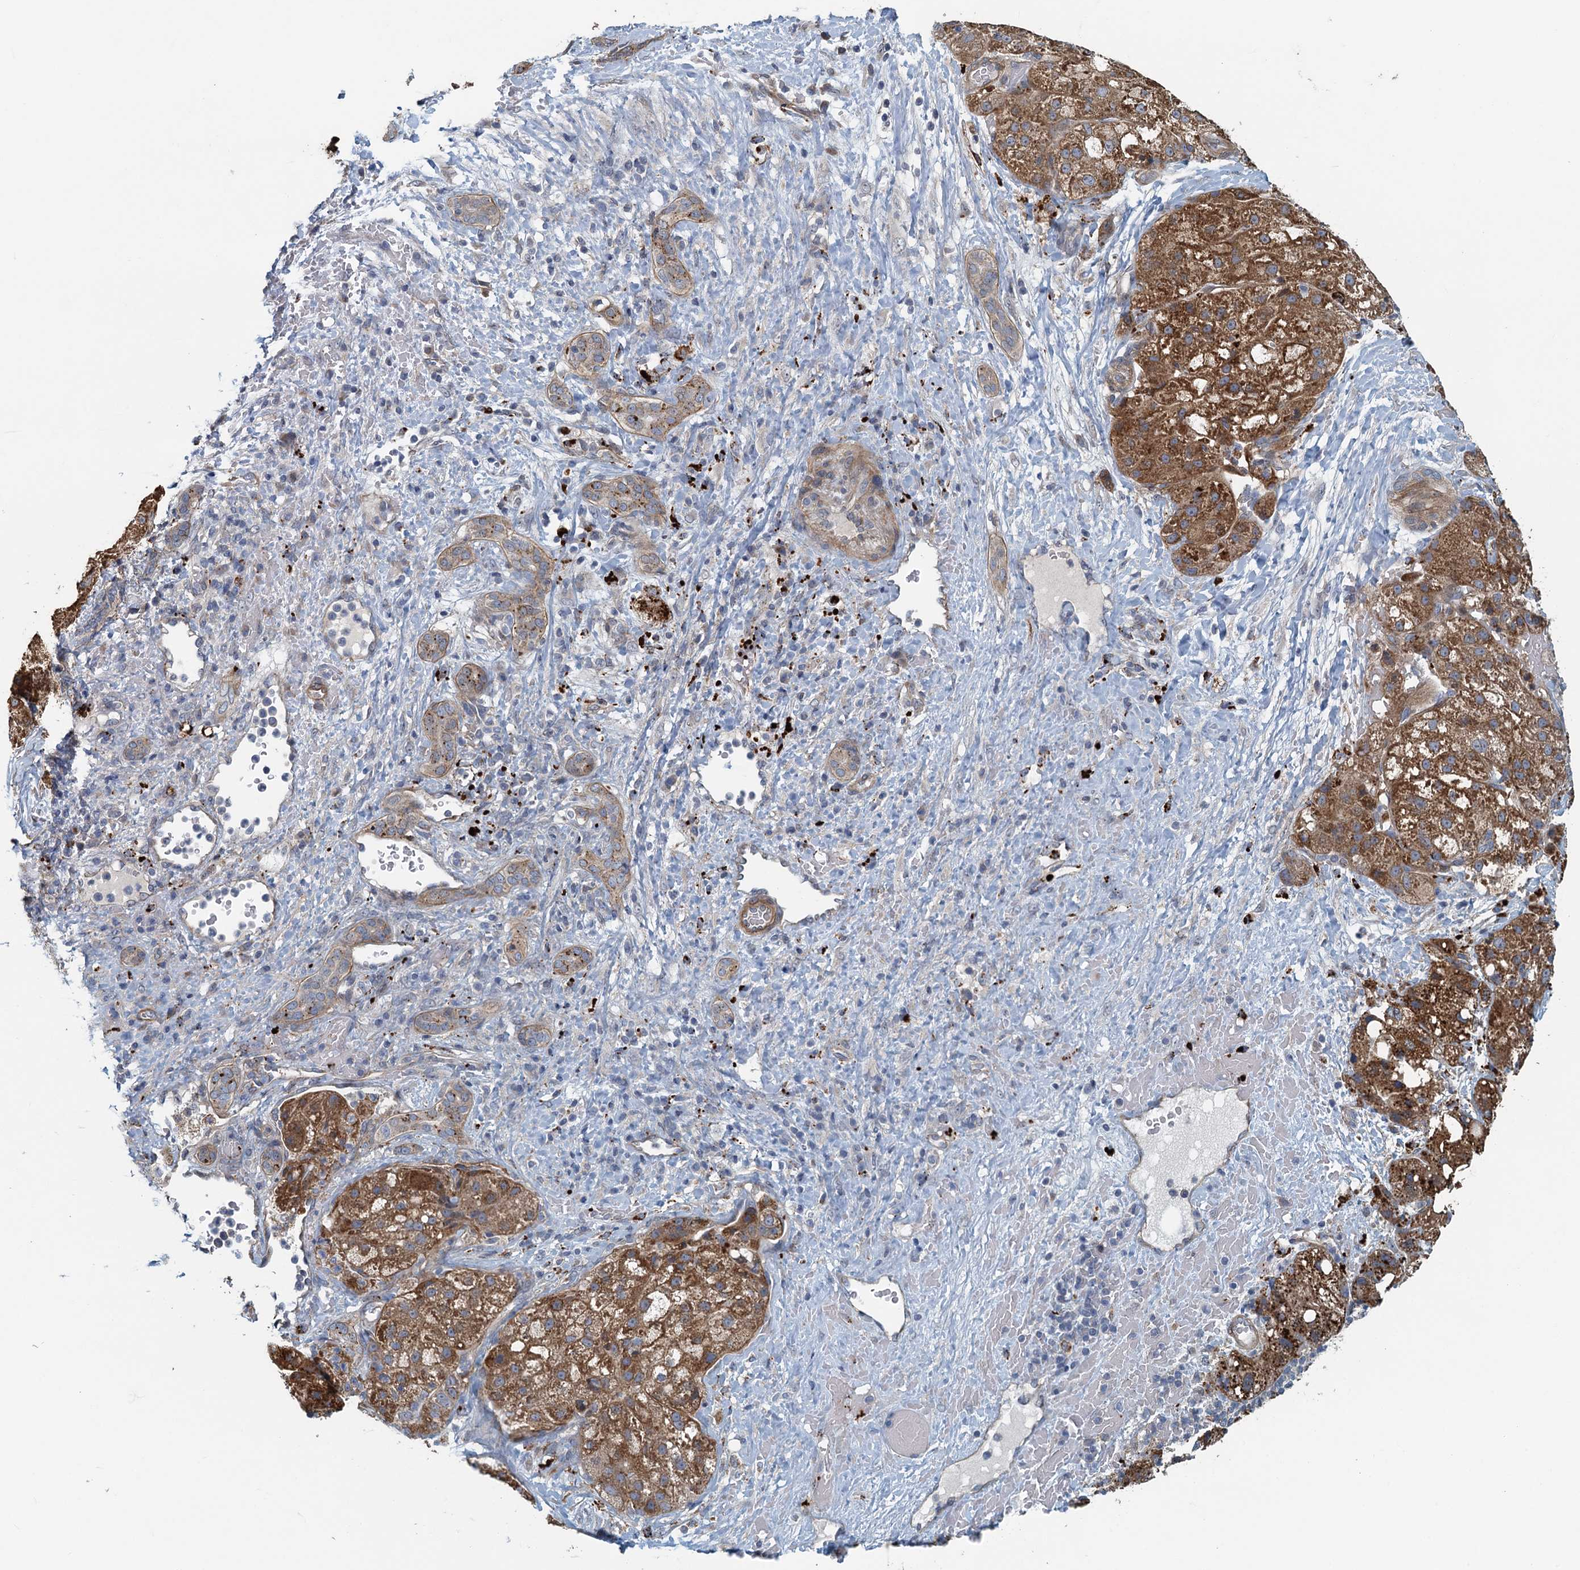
{"staining": {"intensity": "strong", "quantity": ">75%", "location": "cytoplasmic/membranous"}, "tissue": "liver cancer", "cell_type": "Tumor cells", "image_type": "cancer", "snomed": [{"axis": "morphology", "description": "Normal tissue, NOS"}, {"axis": "morphology", "description": "Carcinoma, Hepatocellular, NOS"}, {"axis": "topography", "description": "Liver"}], "caption": "An image of human liver cancer stained for a protein displays strong cytoplasmic/membranous brown staining in tumor cells. The protein is shown in brown color, while the nuclei are stained blue.", "gene": "AGRN", "patient": {"sex": "male", "age": 57}}